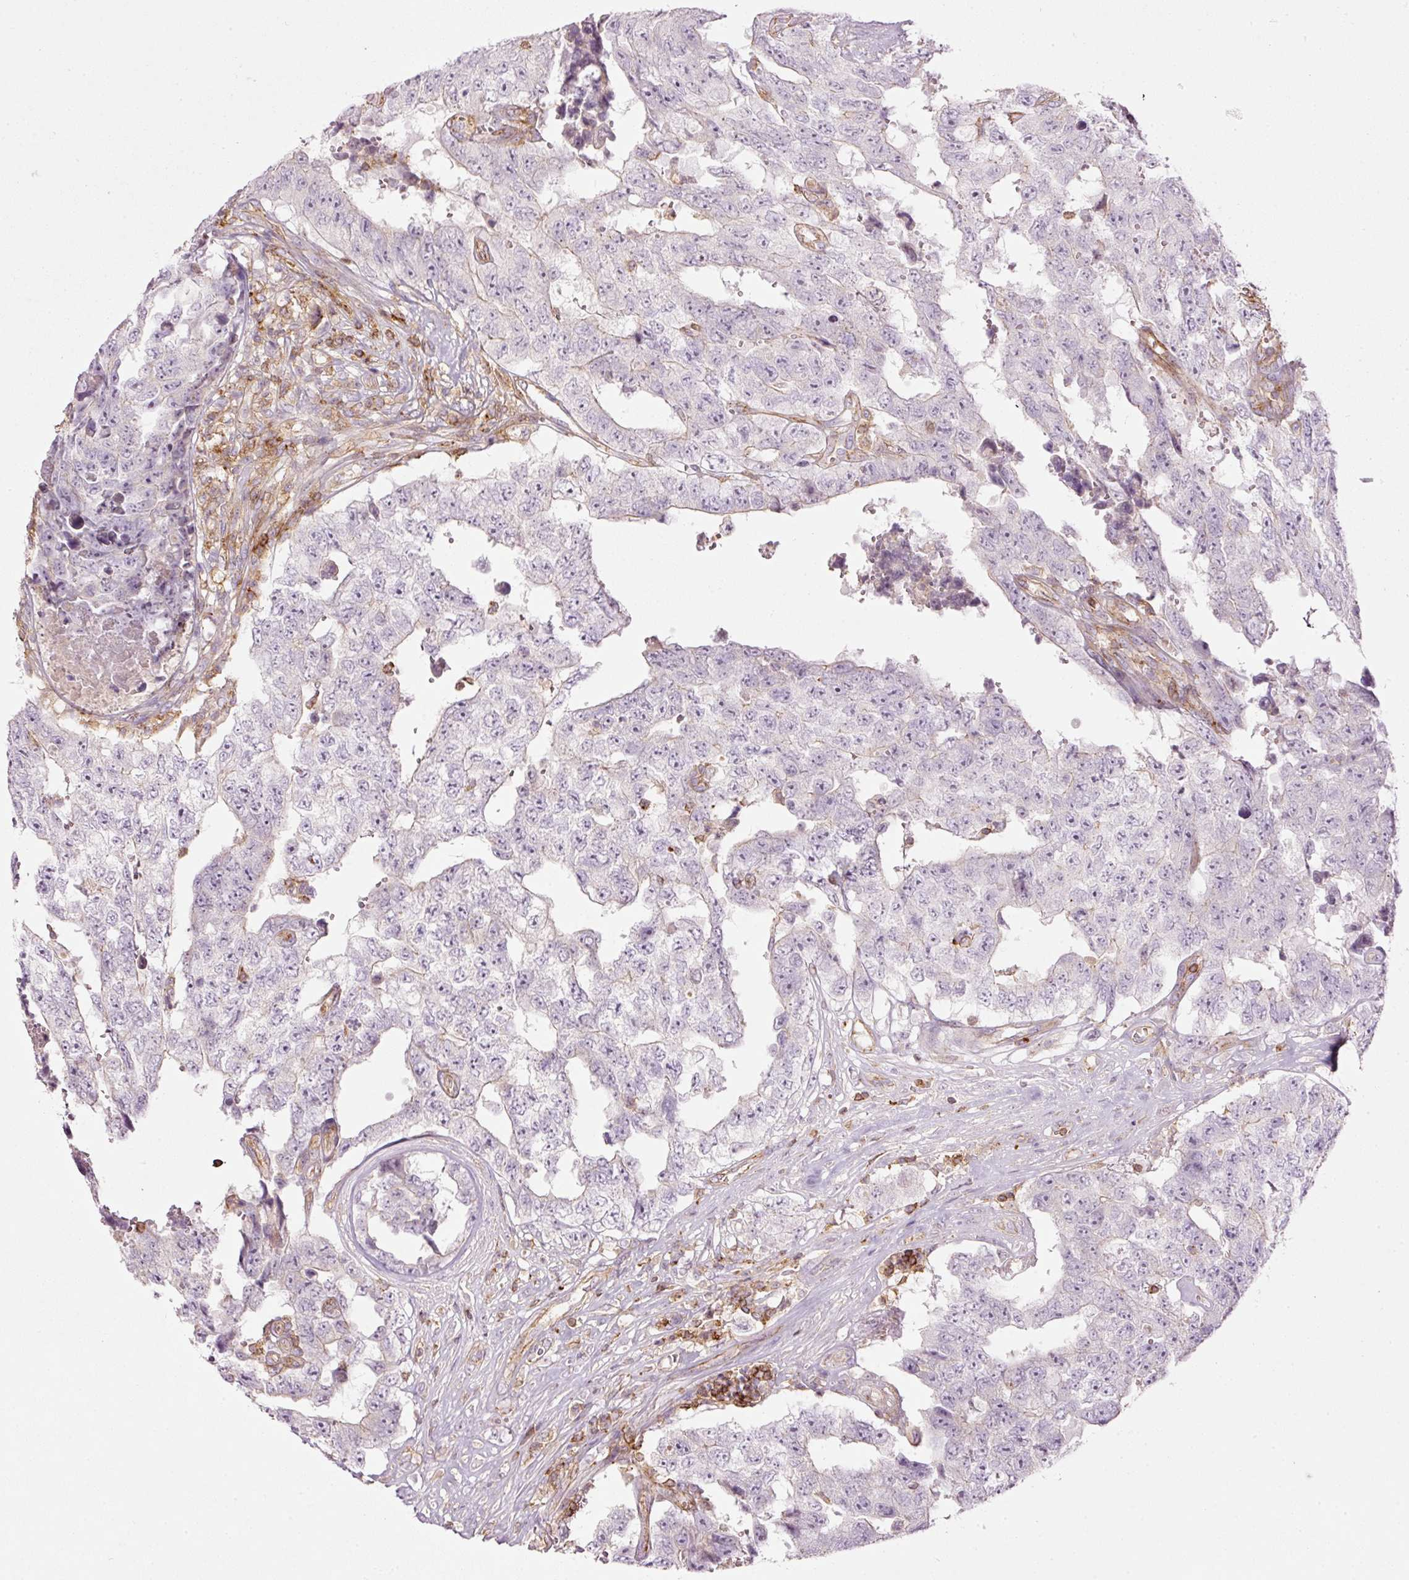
{"staining": {"intensity": "negative", "quantity": "none", "location": "none"}, "tissue": "testis cancer", "cell_type": "Tumor cells", "image_type": "cancer", "snomed": [{"axis": "morphology", "description": "Normal tissue, NOS"}, {"axis": "morphology", "description": "Carcinoma, Embryonal, NOS"}, {"axis": "topography", "description": "Testis"}, {"axis": "topography", "description": "Epididymis"}], "caption": "Protein analysis of testis cancer (embryonal carcinoma) exhibits no significant positivity in tumor cells.", "gene": "SIPA1", "patient": {"sex": "male", "age": 25}}